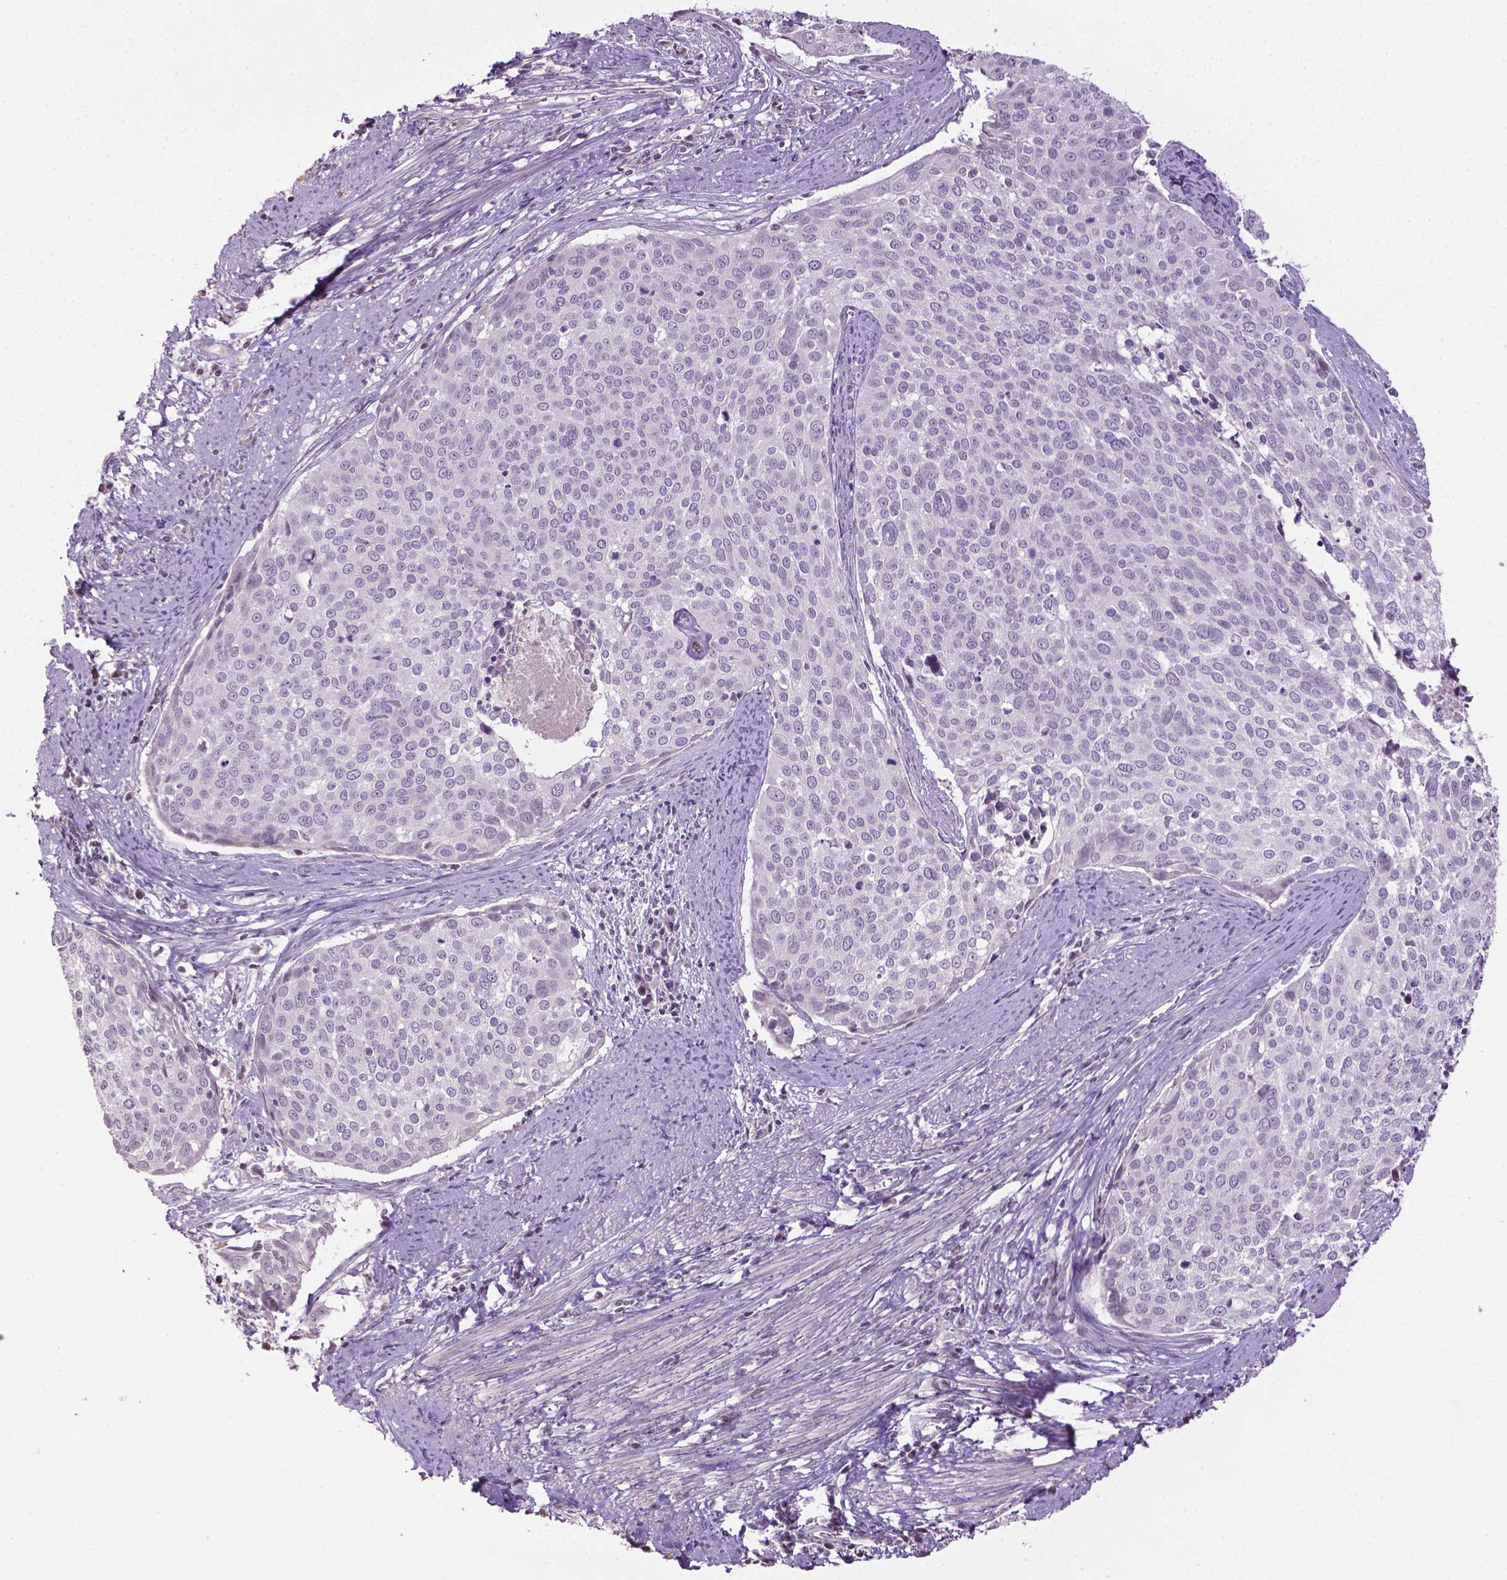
{"staining": {"intensity": "negative", "quantity": "none", "location": "none"}, "tissue": "cervical cancer", "cell_type": "Tumor cells", "image_type": "cancer", "snomed": [{"axis": "morphology", "description": "Squamous cell carcinoma, NOS"}, {"axis": "topography", "description": "Cervix"}], "caption": "Tumor cells are negative for protein expression in human squamous cell carcinoma (cervical).", "gene": "NTNG2", "patient": {"sex": "female", "age": 39}}